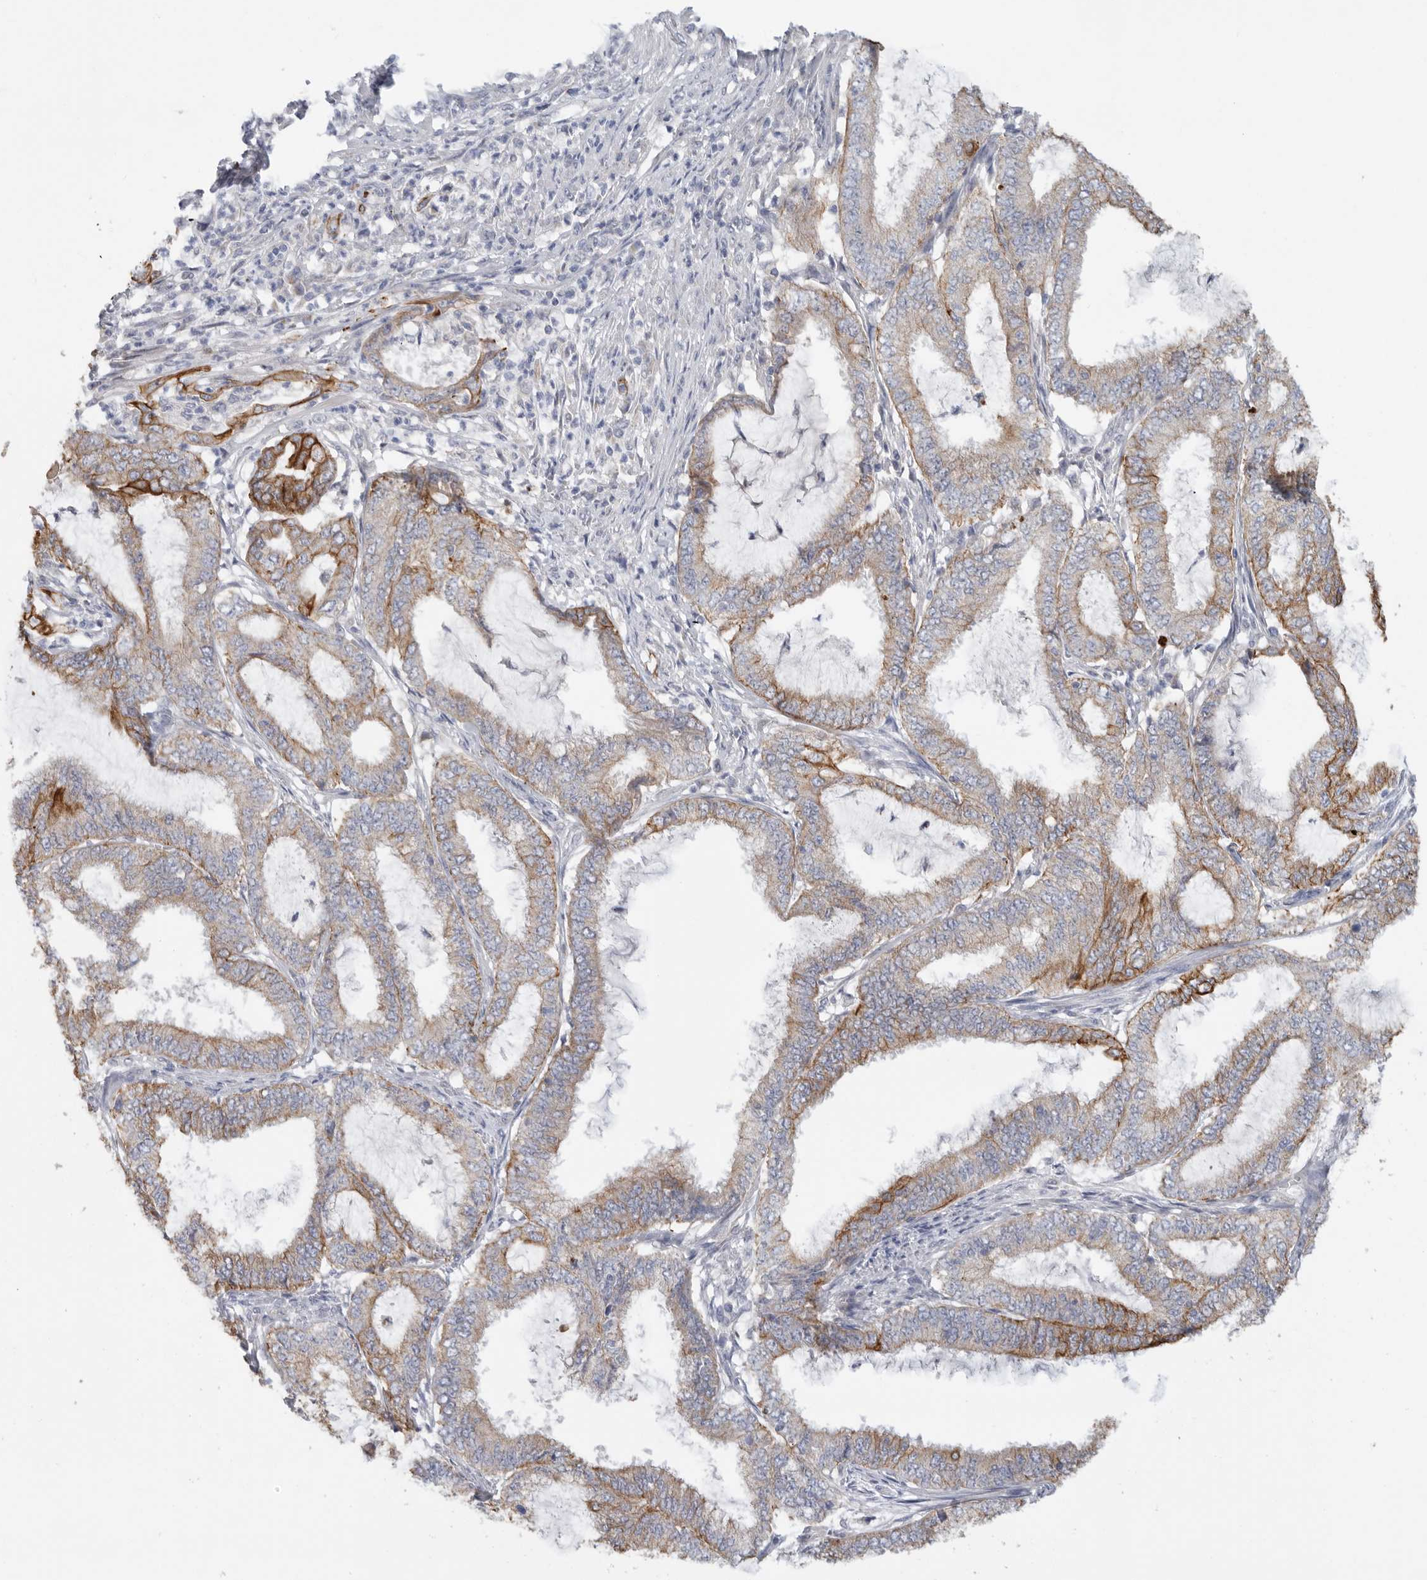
{"staining": {"intensity": "strong", "quantity": "<25%", "location": "cytoplasmic/membranous"}, "tissue": "endometrial cancer", "cell_type": "Tumor cells", "image_type": "cancer", "snomed": [{"axis": "morphology", "description": "Adenocarcinoma, NOS"}, {"axis": "topography", "description": "Endometrium"}], "caption": "About <25% of tumor cells in adenocarcinoma (endometrial) reveal strong cytoplasmic/membranous protein expression as visualized by brown immunohistochemical staining.", "gene": "MTFR1L", "patient": {"sex": "female", "age": 51}}